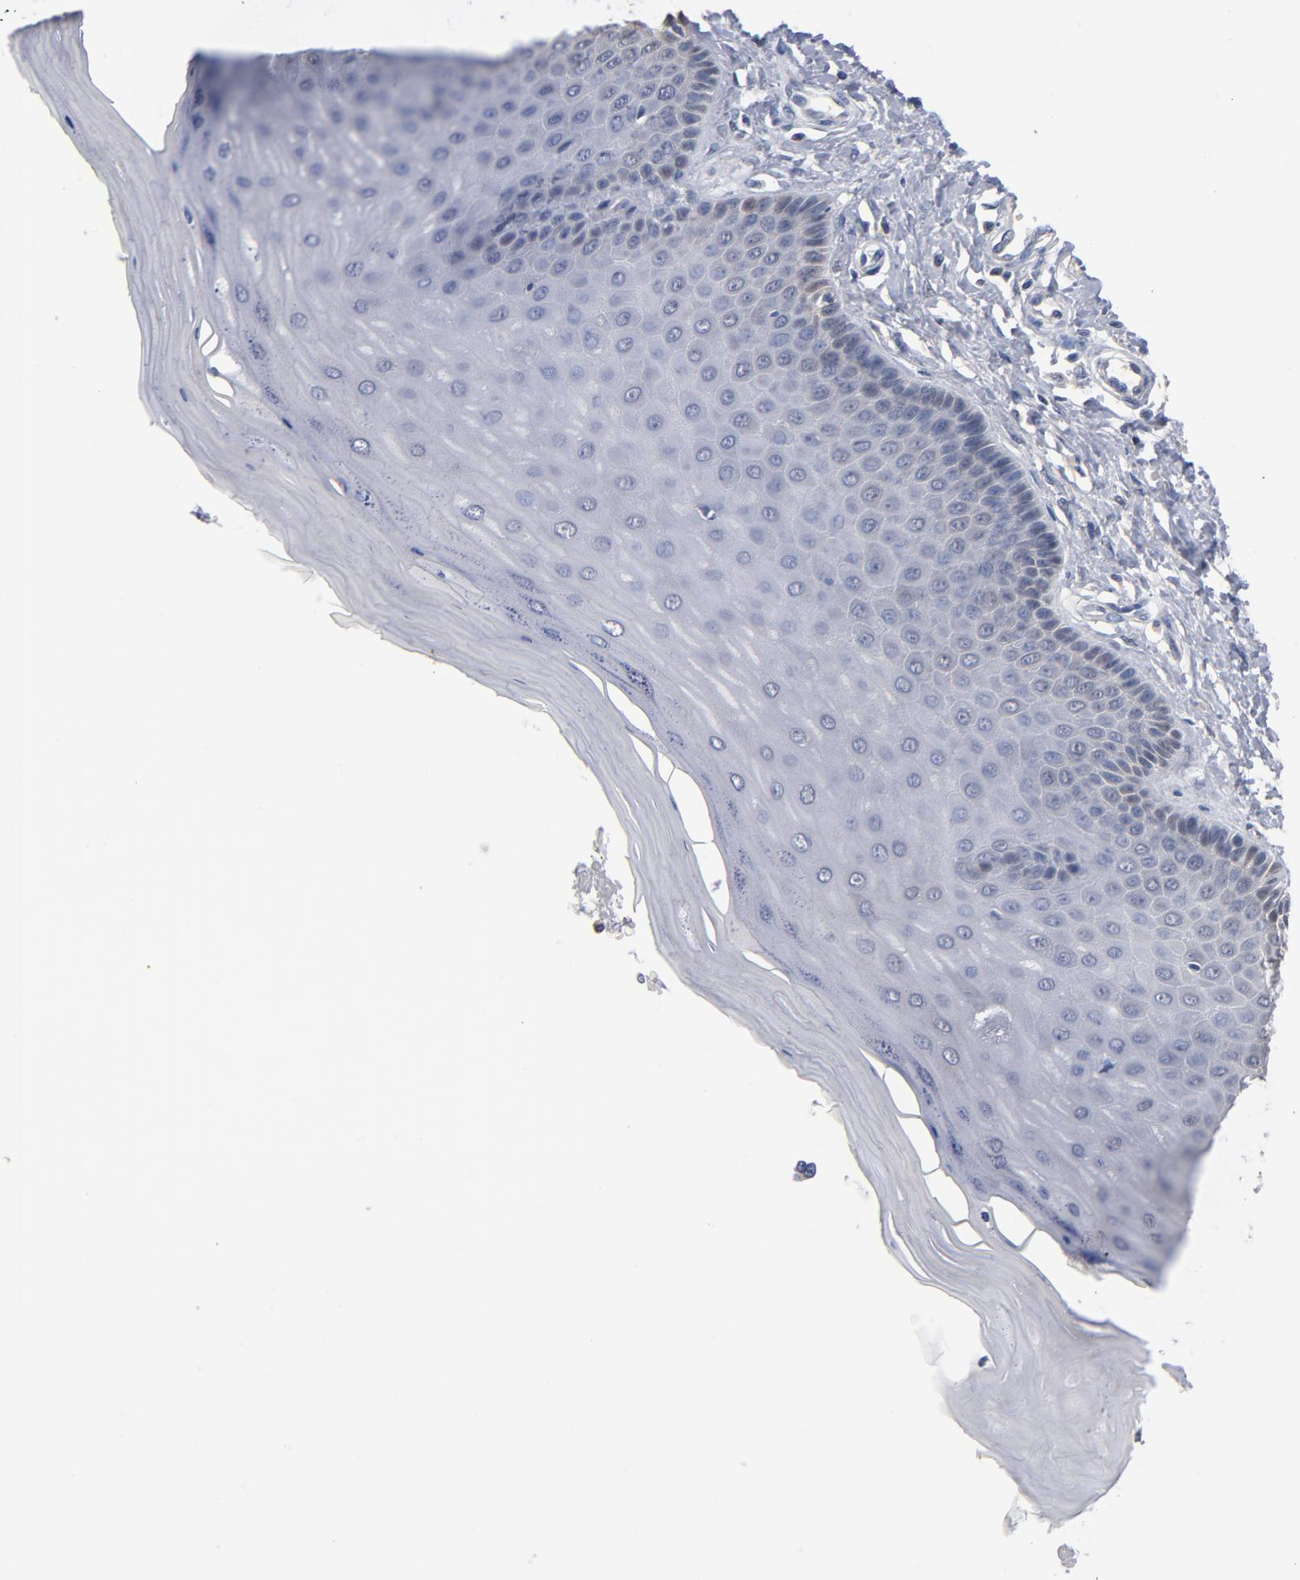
{"staining": {"intensity": "moderate", "quantity": "25%-75%", "location": "cytoplasmic/membranous"}, "tissue": "cervix", "cell_type": "Glandular cells", "image_type": "normal", "snomed": [{"axis": "morphology", "description": "Normal tissue, NOS"}, {"axis": "topography", "description": "Cervix"}], "caption": "The histopathology image demonstrates staining of normal cervix, revealing moderate cytoplasmic/membranous protein expression (brown color) within glandular cells.", "gene": "MIF", "patient": {"sex": "female", "age": 55}}